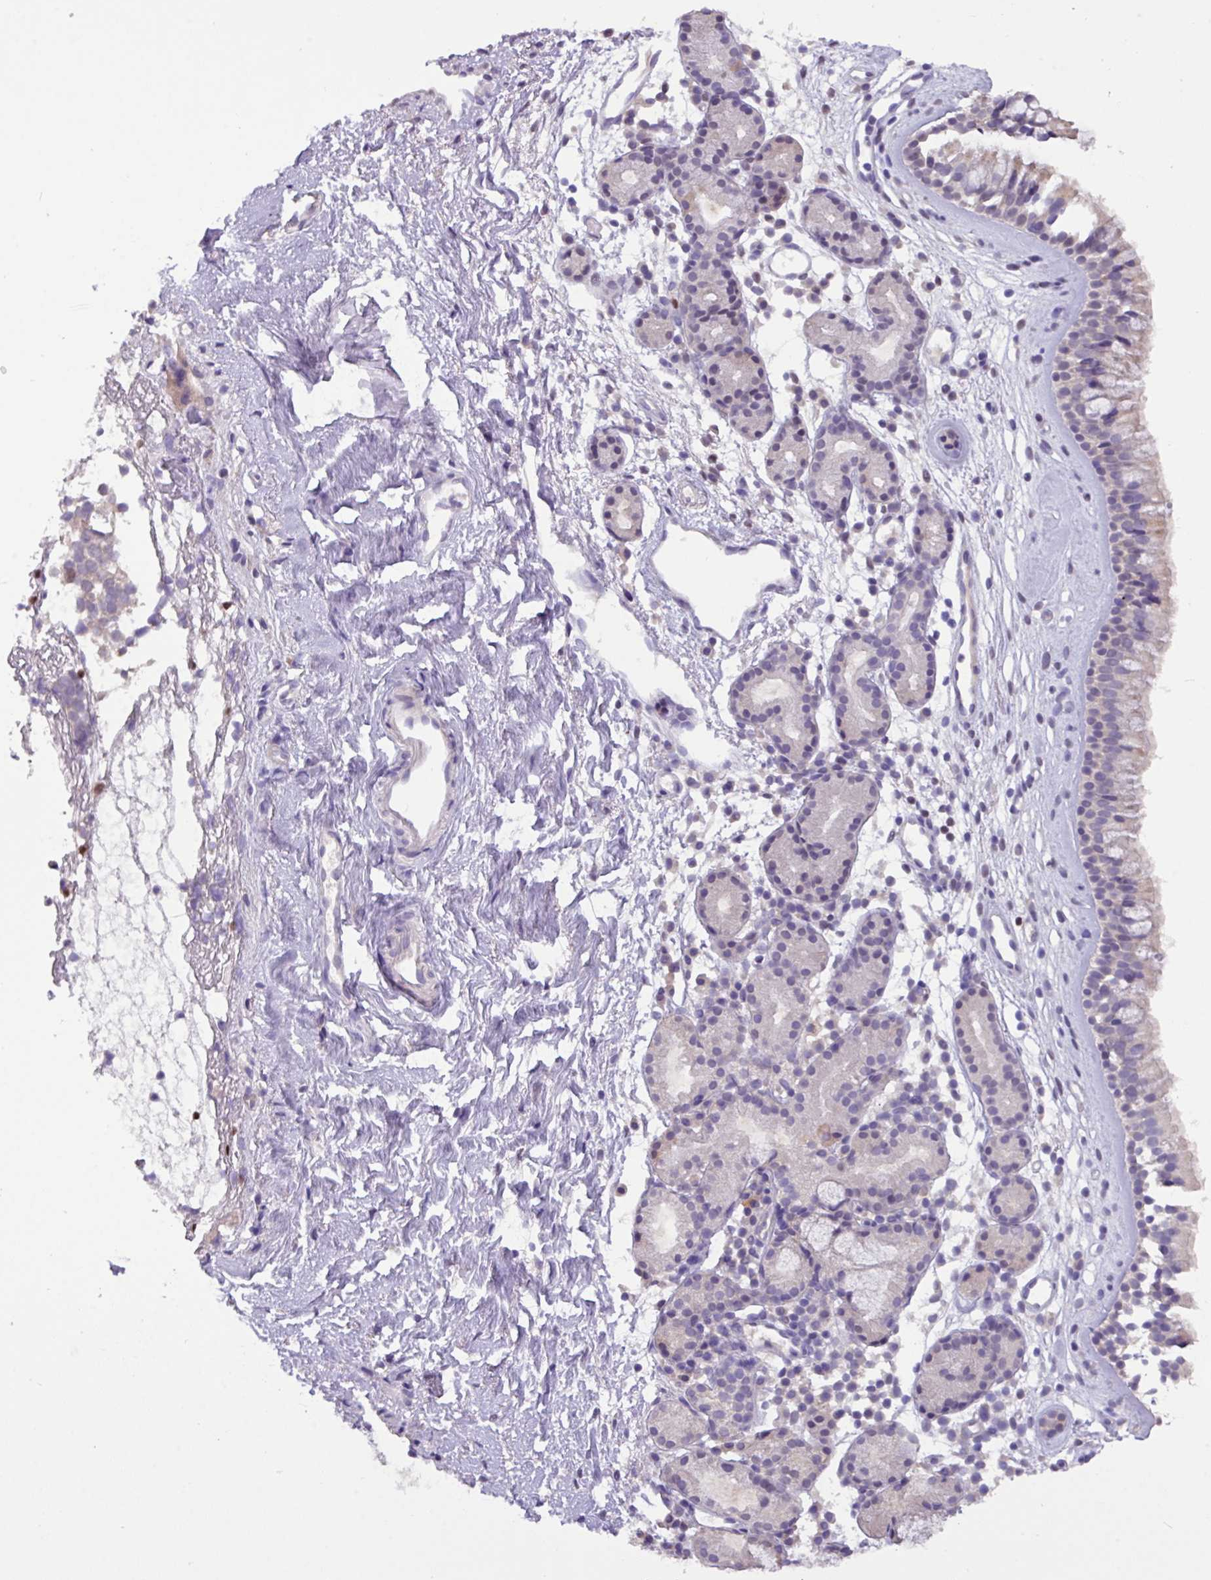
{"staining": {"intensity": "negative", "quantity": "none", "location": "none"}, "tissue": "nasopharynx", "cell_type": "Respiratory epithelial cells", "image_type": "normal", "snomed": [{"axis": "morphology", "description": "Normal tissue, NOS"}, {"axis": "topography", "description": "Nasopharynx"}], "caption": "The micrograph exhibits no significant positivity in respiratory epithelial cells of nasopharynx. Brightfield microscopy of immunohistochemistry stained with DAB (3,3'-diaminobenzidine) (brown) and hematoxylin (blue), captured at high magnification.", "gene": "PAX8", "patient": {"sex": "male", "age": 82}}